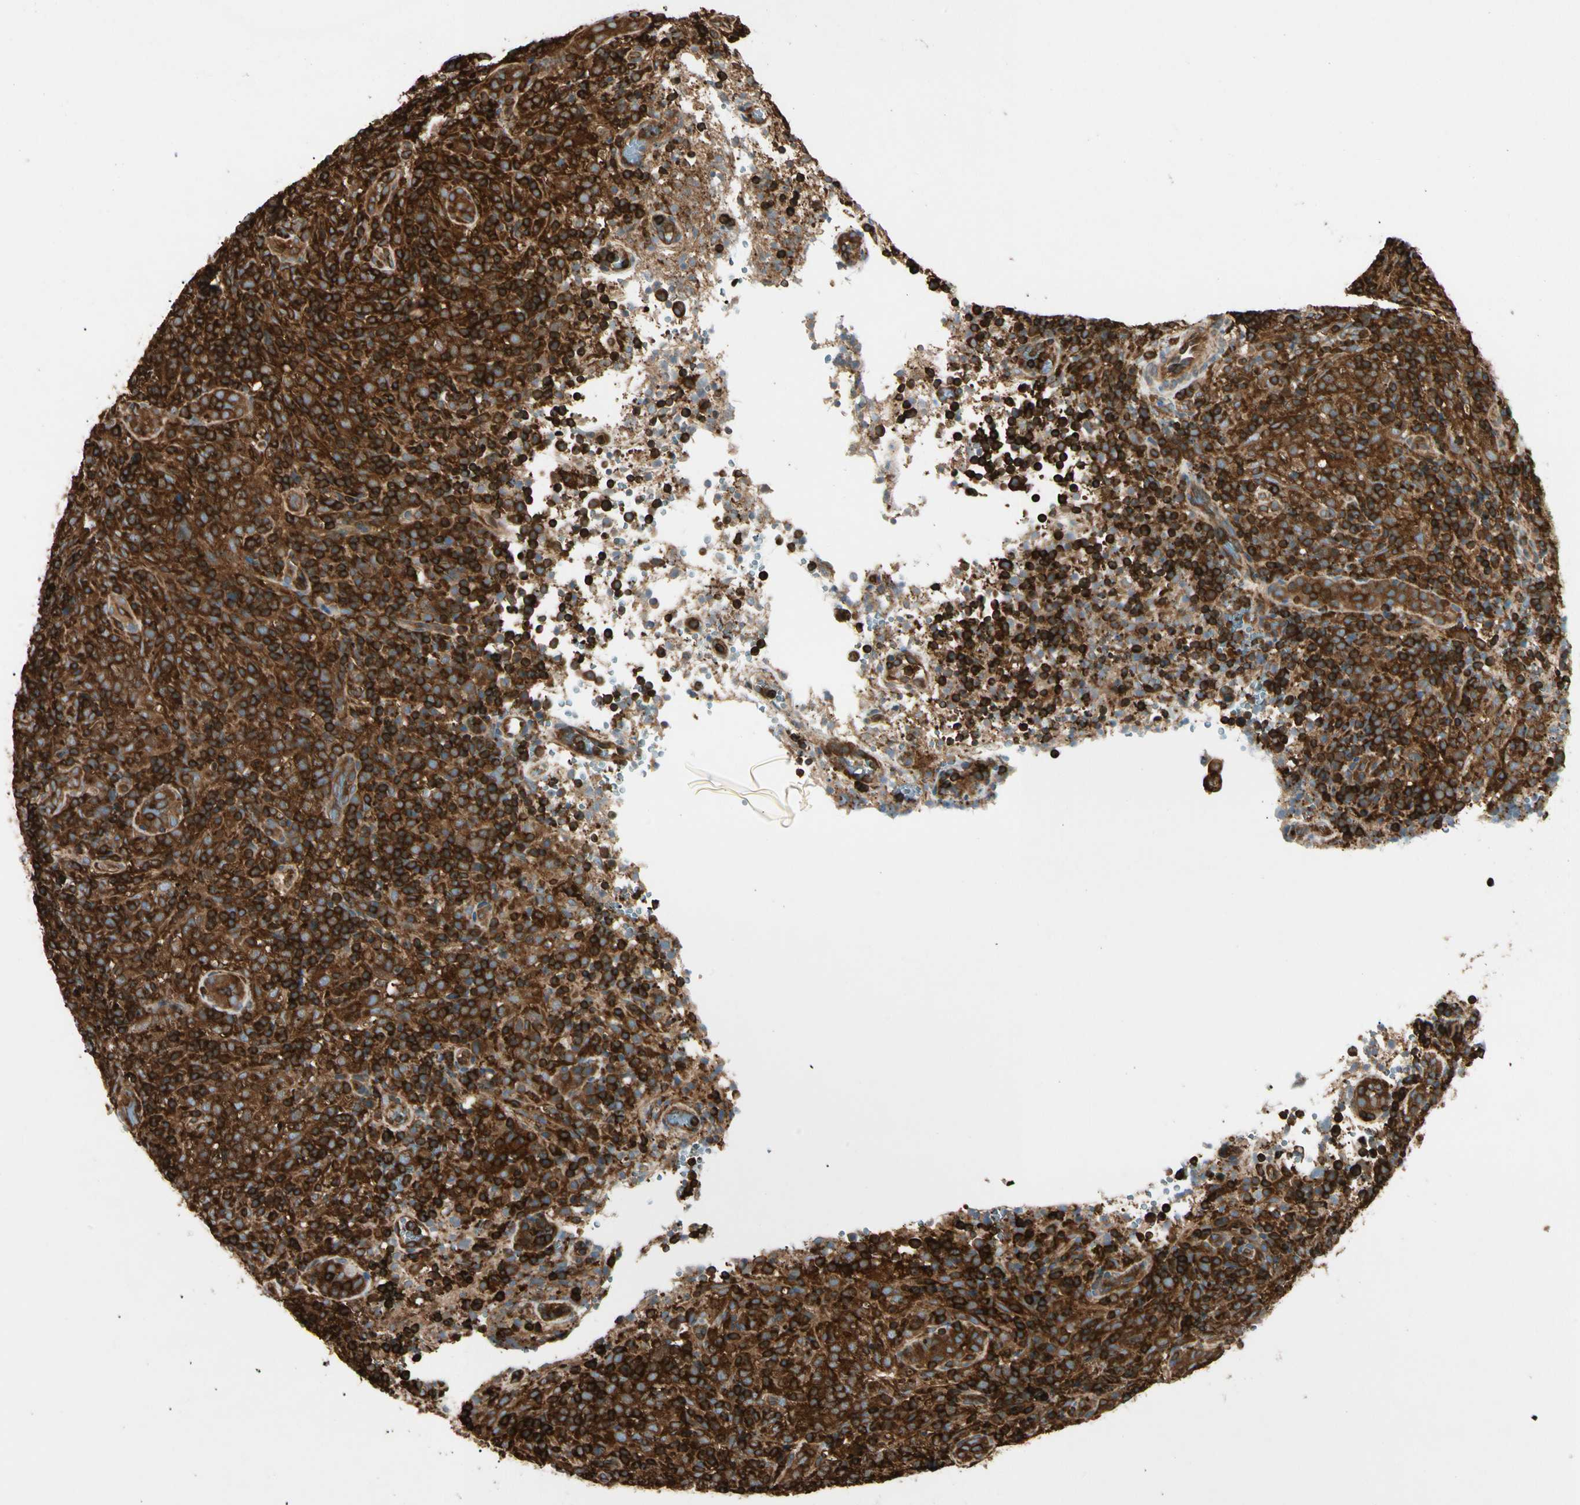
{"staining": {"intensity": "strong", "quantity": ">75%", "location": "cytoplasmic/membranous"}, "tissue": "lymphoma", "cell_type": "Tumor cells", "image_type": "cancer", "snomed": [{"axis": "morphology", "description": "Malignant lymphoma, non-Hodgkin's type, High grade"}, {"axis": "topography", "description": "Lymph node"}], "caption": "Brown immunohistochemical staining in human malignant lymphoma, non-Hodgkin's type (high-grade) shows strong cytoplasmic/membranous staining in approximately >75% of tumor cells.", "gene": "ARPC2", "patient": {"sex": "female", "age": 76}}